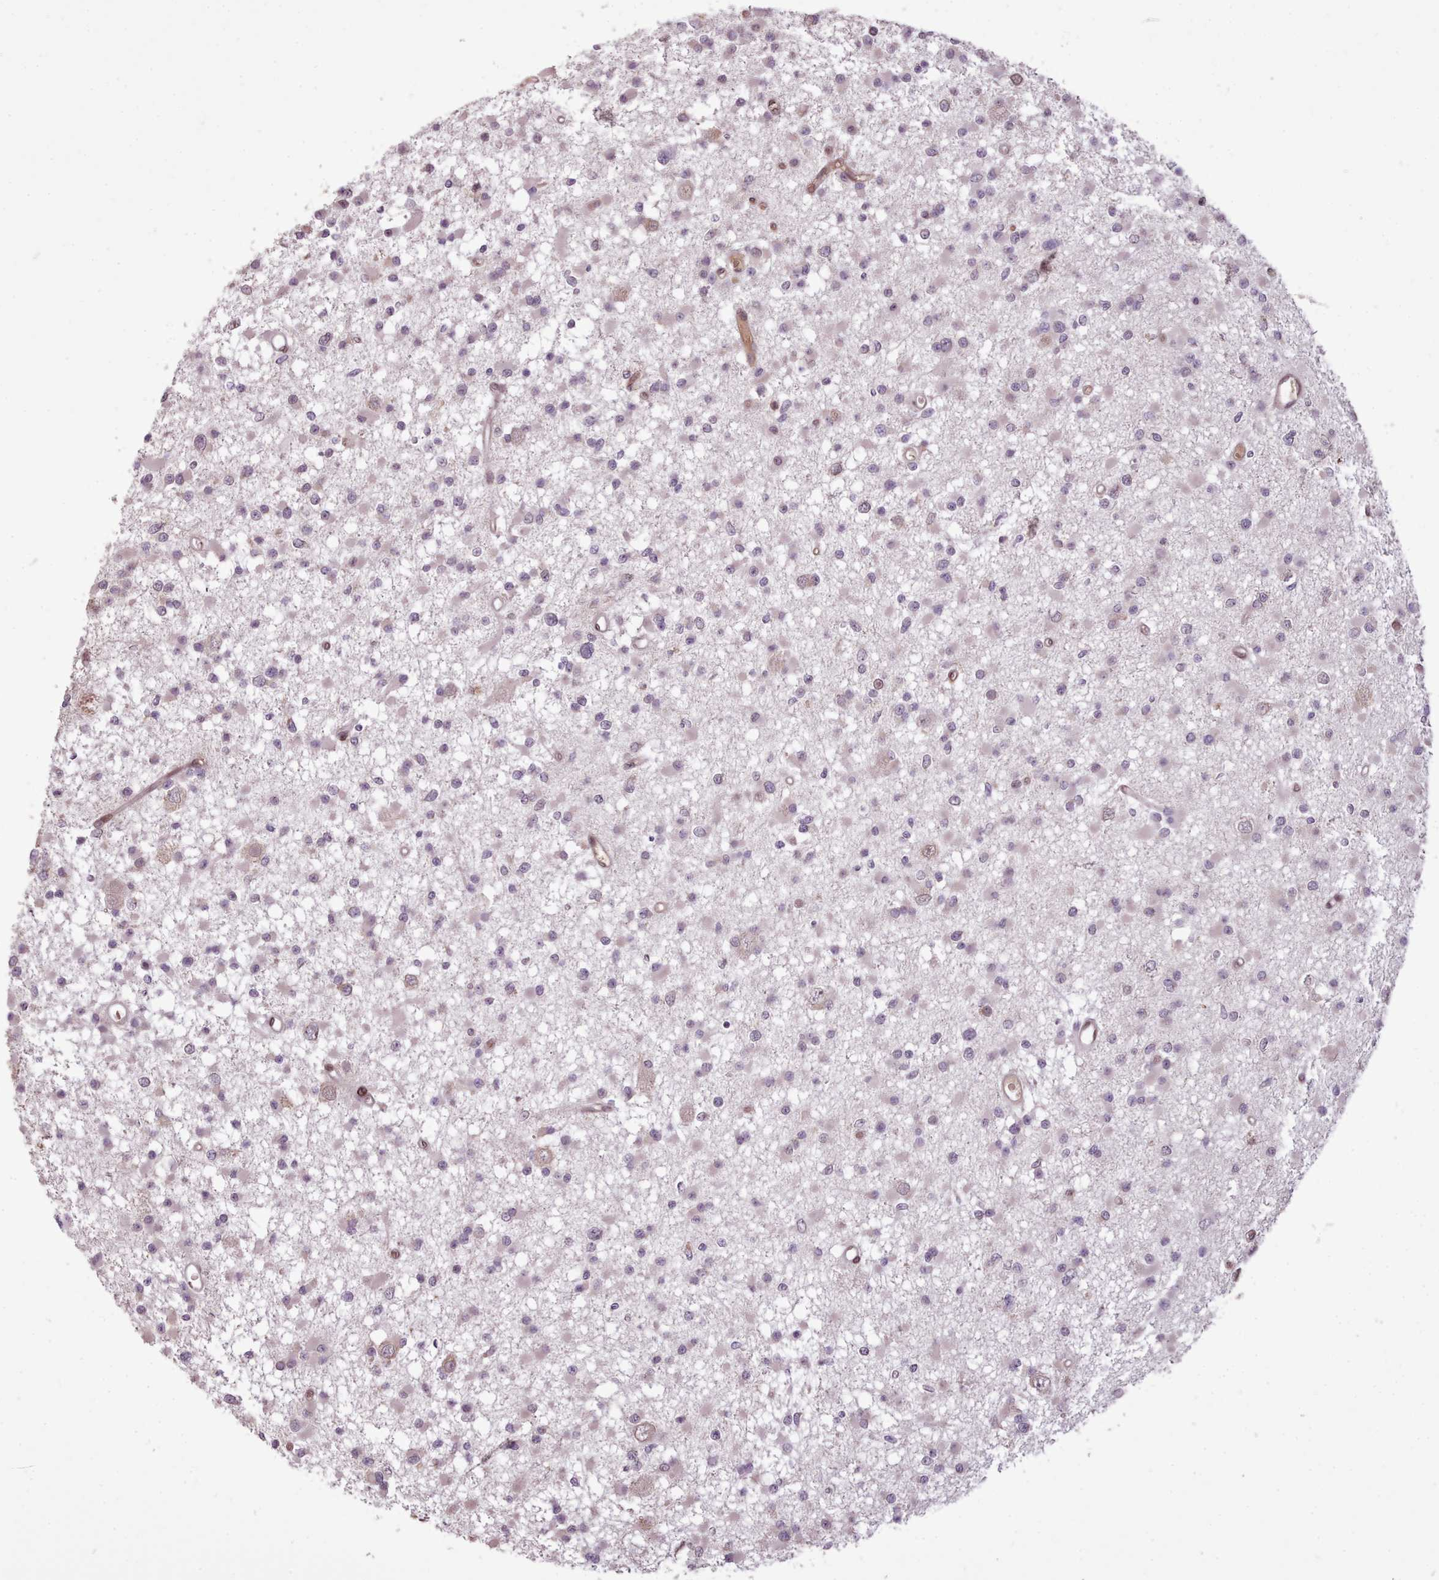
{"staining": {"intensity": "weak", "quantity": "25%-75%", "location": "cytoplasmic/membranous"}, "tissue": "glioma", "cell_type": "Tumor cells", "image_type": "cancer", "snomed": [{"axis": "morphology", "description": "Glioma, malignant, Low grade"}, {"axis": "topography", "description": "Brain"}], "caption": "A micrograph showing weak cytoplasmic/membranous staining in approximately 25%-75% of tumor cells in glioma, as visualized by brown immunohistochemical staining.", "gene": "CABP1", "patient": {"sex": "female", "age": 22}}